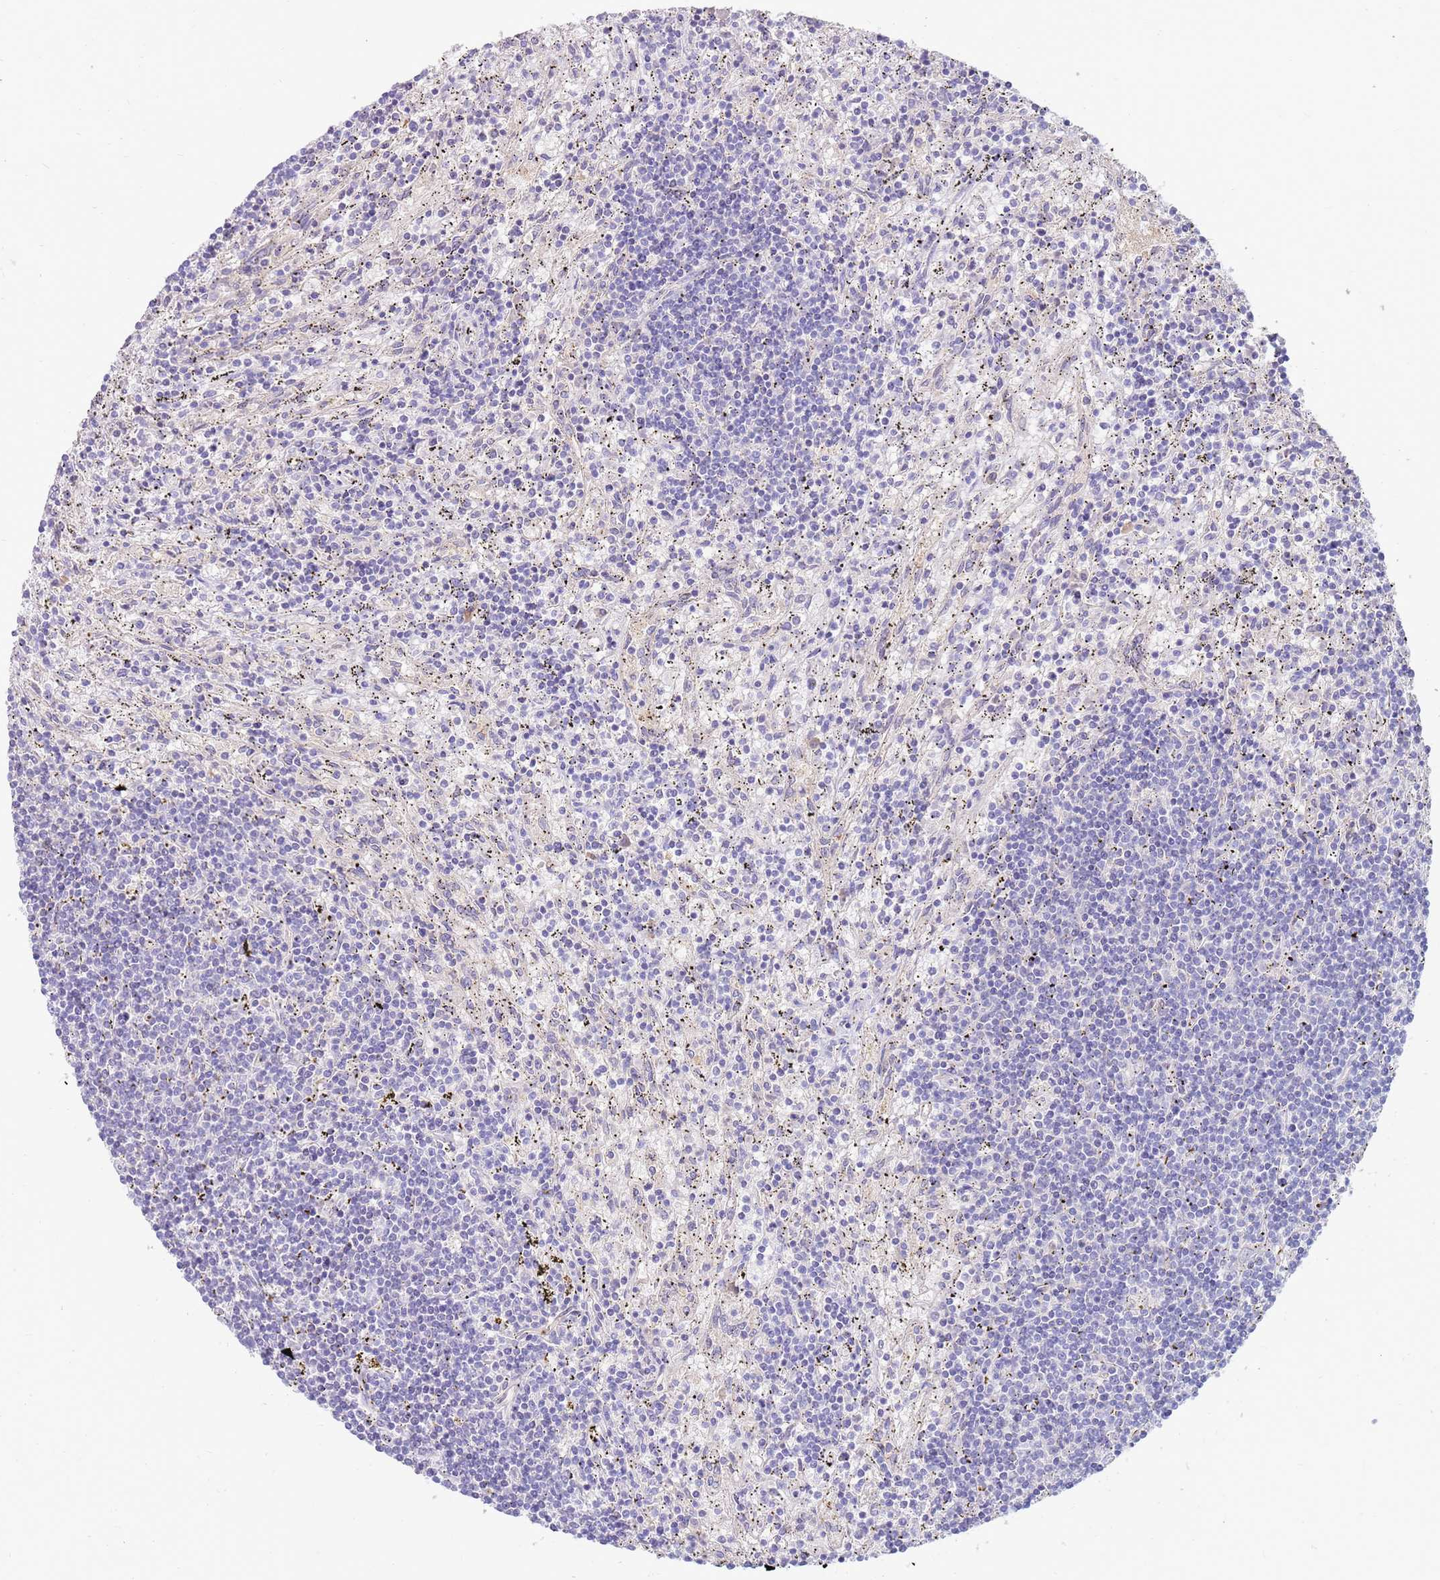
{"staining": {"intensity": "negative", "quantity": "none", "location": "none"}, "tissue": "lymphoma", "cell_type": "Tumor cells", "image_type": "cancer", "snomed": [{"axis": "morphology", "description": "Malignant lymphoma, non-Hodgkin's type, Low grade"}, {"axis": "topography", "description": "Spleen"}], "caption": "Tumor cells are negative for protein expression in human lymphoma.", "gene": "SLC44A4", "patient": {"sex": "male", "age": 76}}